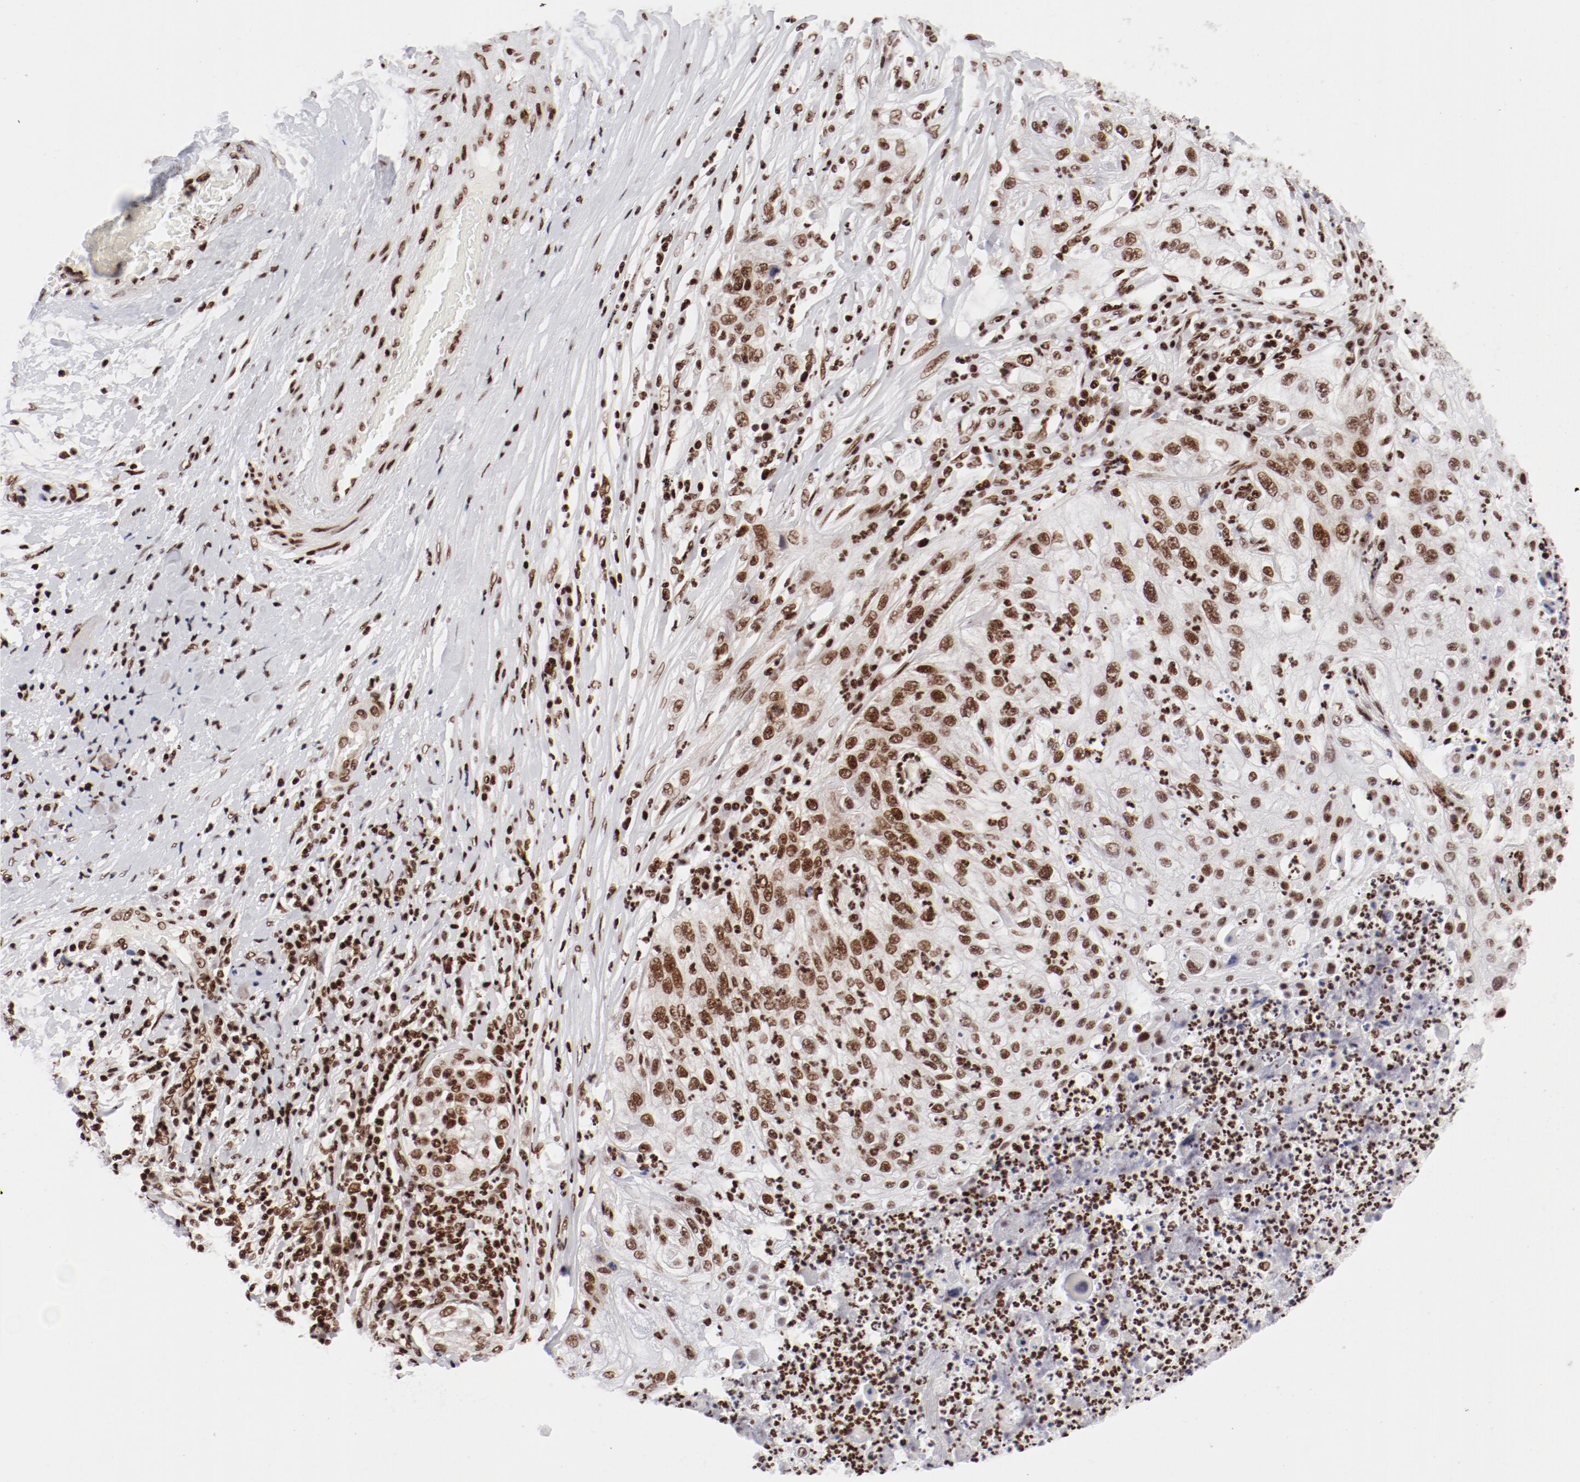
{"staining": {"intensity": "strong", "quantity": ">75%", "location": "nuclear"}, "tissue": "lung cancer", "cell_type": "Tumor cells", "image_type": "cancer", "snomed": [{"axis": "morphology", "description": "Inflammation, NOS"}, {"axis": "morphology", "description": "Squamous cell carcinoma, NOS"}, {"axis": "topography", "description": "Lymph node"}, {"axis": "topography", "description": "Soft tissue"}, {"axis": "topography", "description": "Lung"}], "caption": "Immunohistochemical staining of lung cancer (squamous cell carcinoma) shows high levels of strong nuclear protein expression in about >75% of tumor cells.", "gene": "NFYB", "patient": {"sex": "male", "age": 66}}